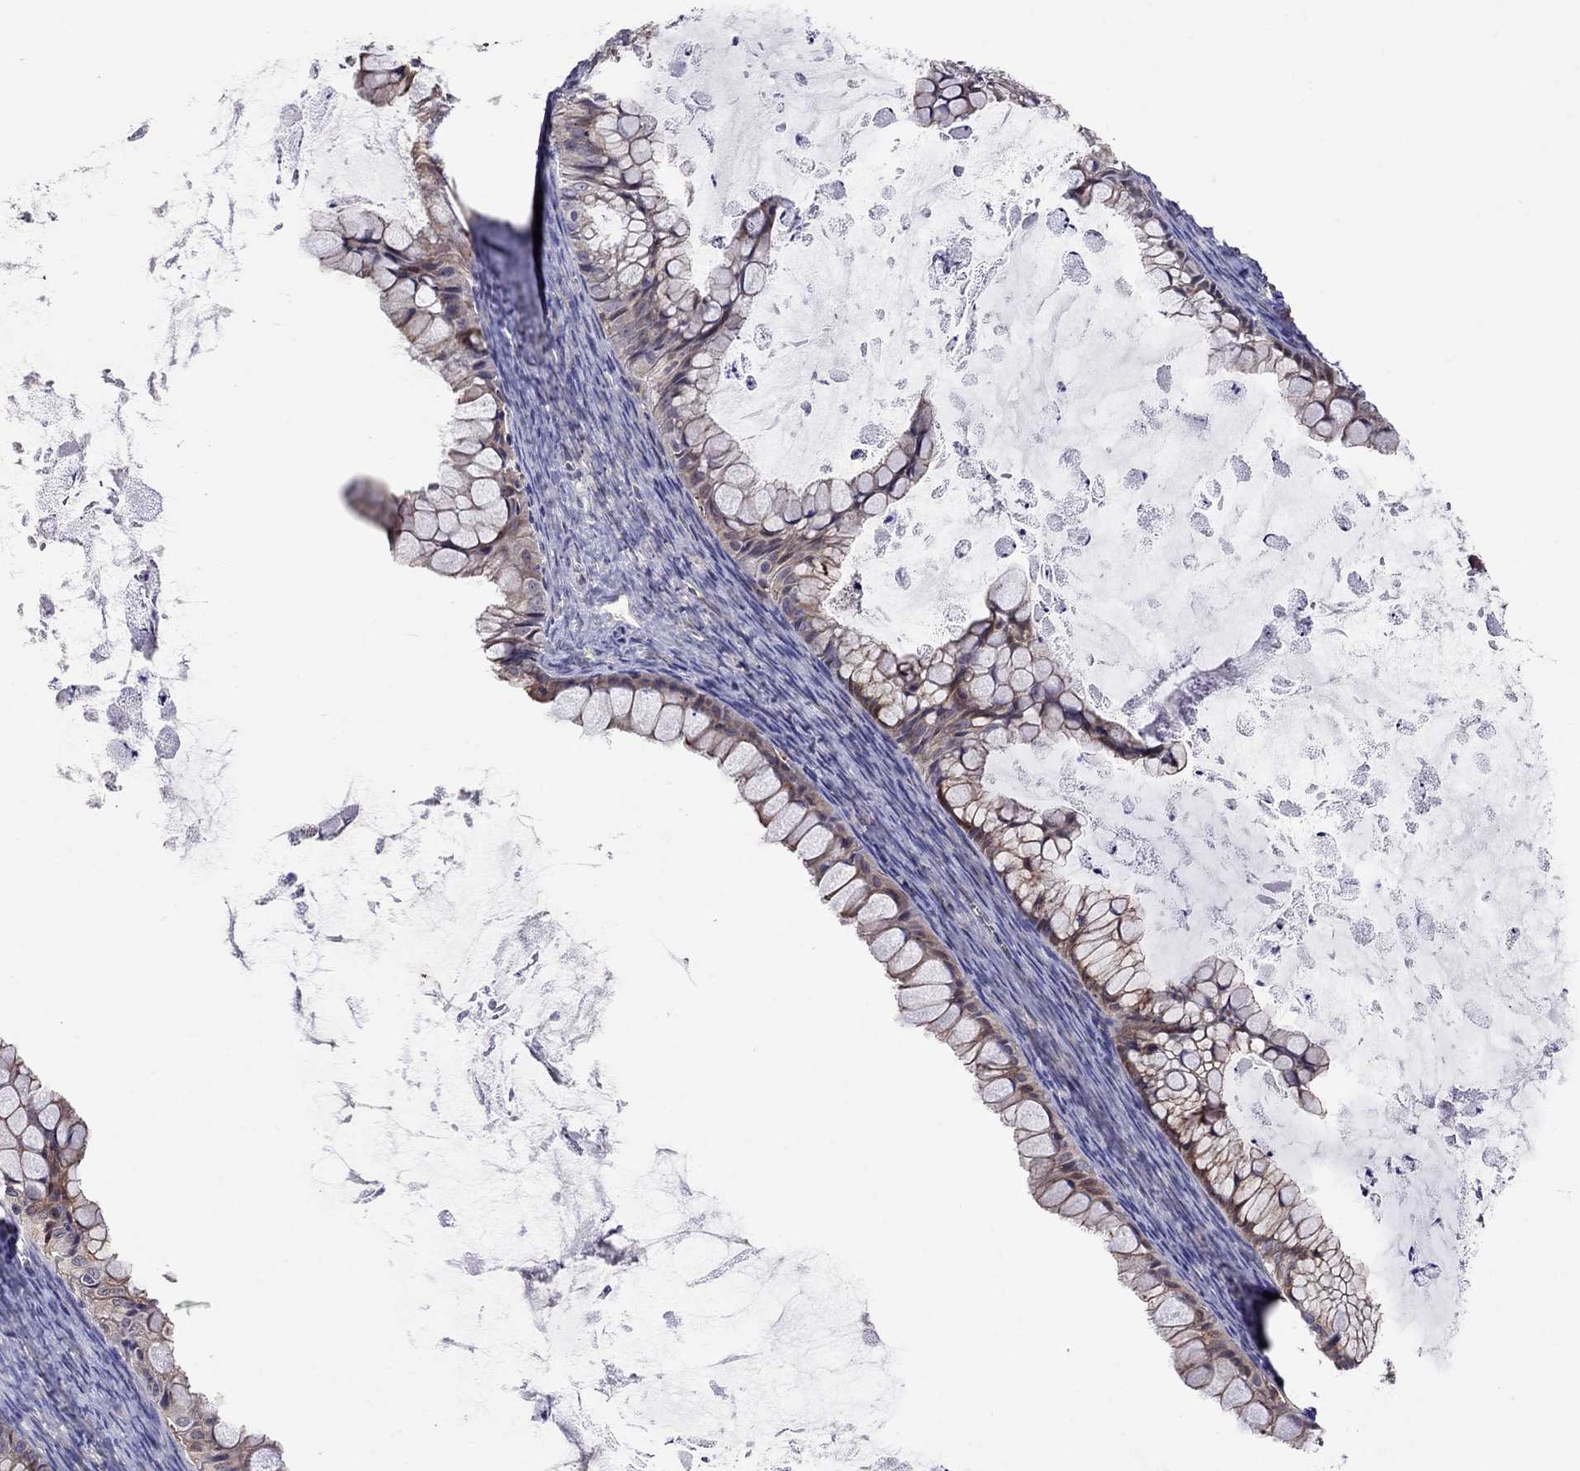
{"staining": {"intensity": "moderate", "quantity": "25%-75%", "location": "cytoplasmic/membranous"}, "tissue": "ovarian cancer", "cell_type": "Tumor cells", "image_type": "cancer", "snomed": [{"axis": "morphology", "description": "Cystadenocarcinoma, mucinous, NOS"}, {"axis": "topography", "description": "Ovary"}], "caption": "Mucinous cystadenocarcinoma (ovarian) tissue demonstrates moderate cytoplasmic/membranous staining in approximately 25%-75% of tumor cells, visualized by immunohistochemistry. Immunohistochemistry stains the protein of interest in brown and the nuclei are stained blue.", "gene": "ADAM28", "patient": {"sex": "female", "age": 35}}